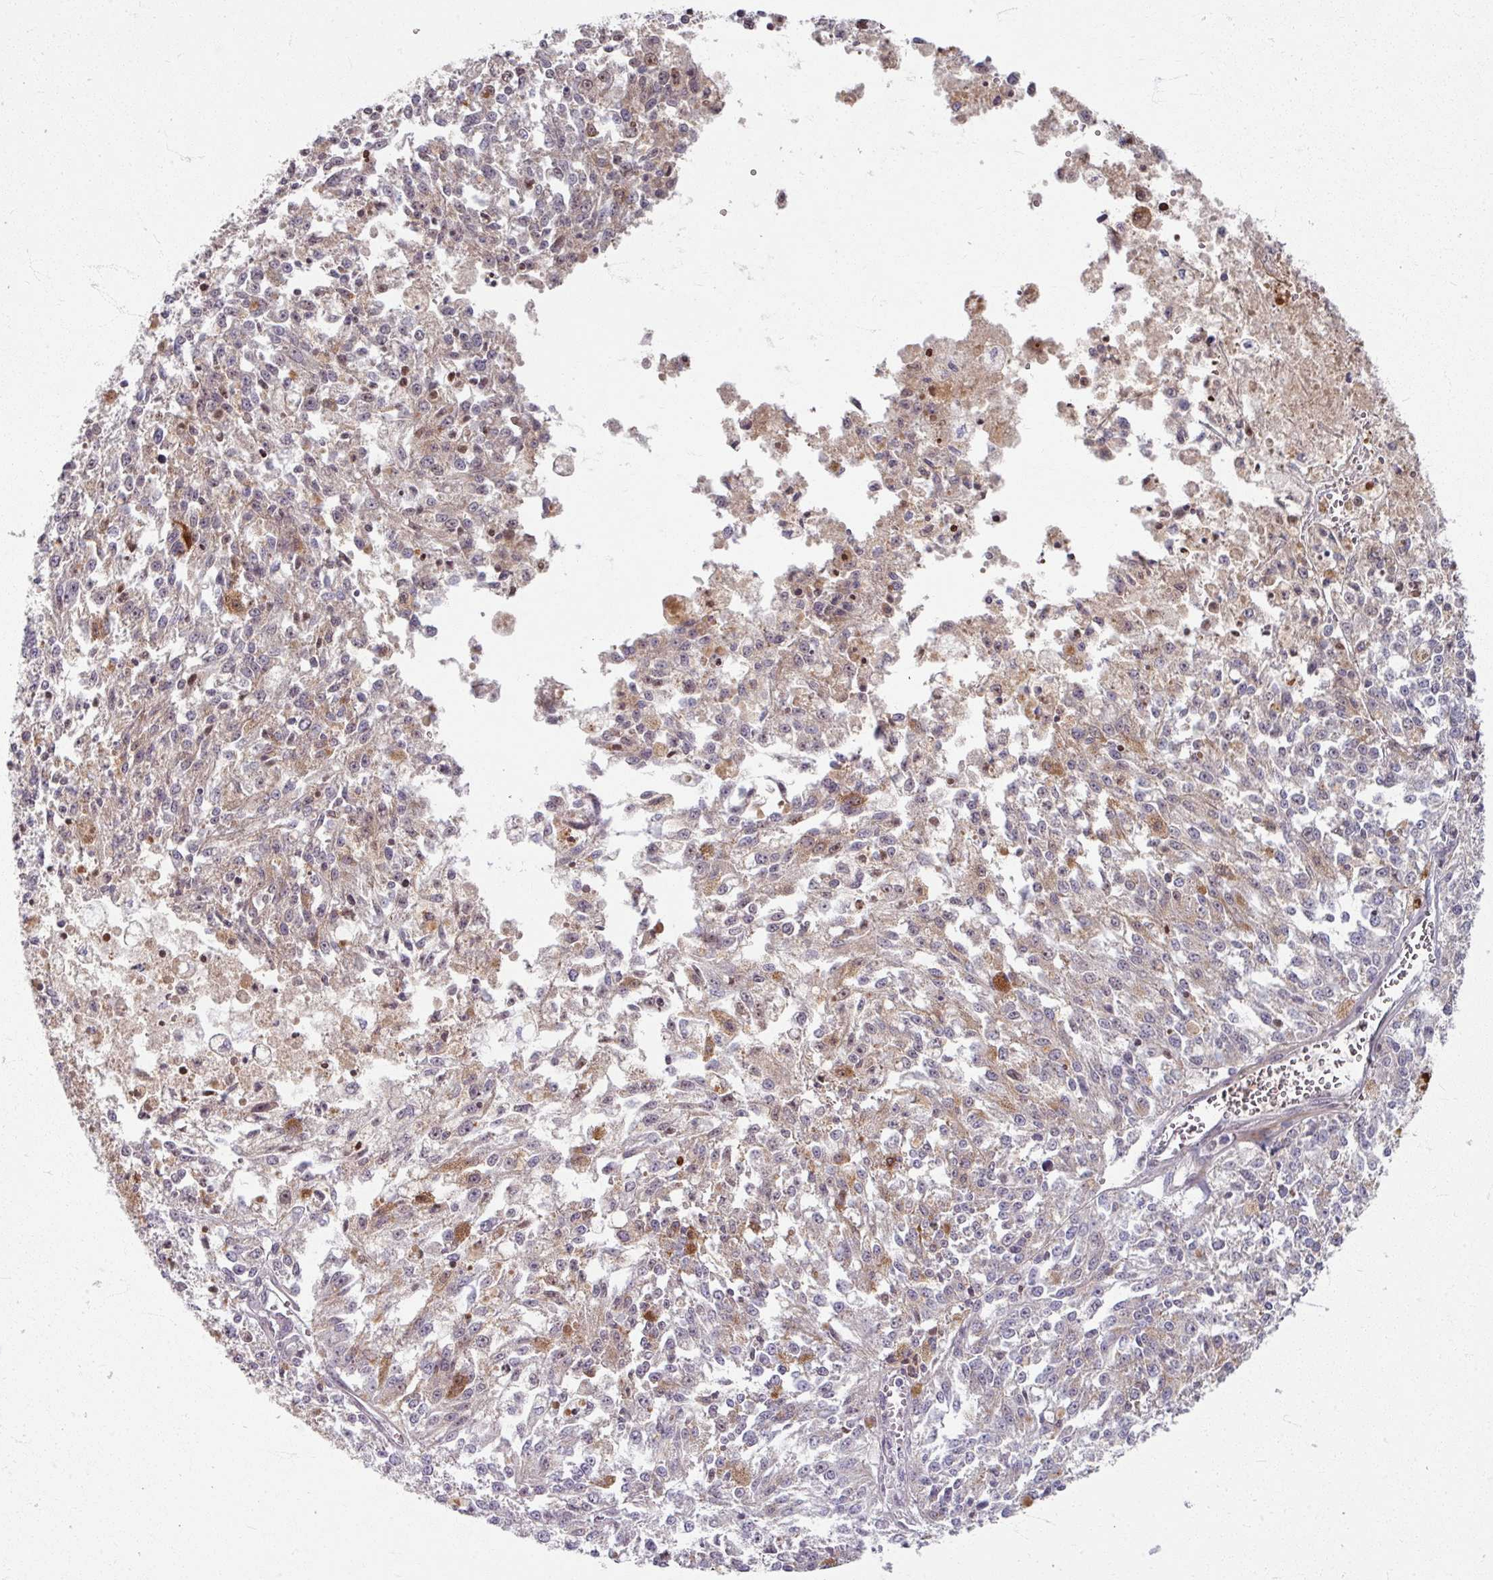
{"staining": {"intensity": "negative", "quantity": "none", "location": "none"}, "tissue": "melanoma", "cell_type": "Tumor cells", "image_type": "cancer", "snomed": [{"axis": "morphology", "description": "Malignant melanoma, NOS"}, {"axis": "topography", "description": "Skin"}], "caption": "Histopathology image shows no protein expression in tumor cells of malignant melanoma tissue. (Stains: DAB immunohistochemistry with hematoxylin counter stain, Microscopy: brightfield microscopy at high magnification).", "gene": "KLC3", "patient": {"sex": "female", "age": 64}}